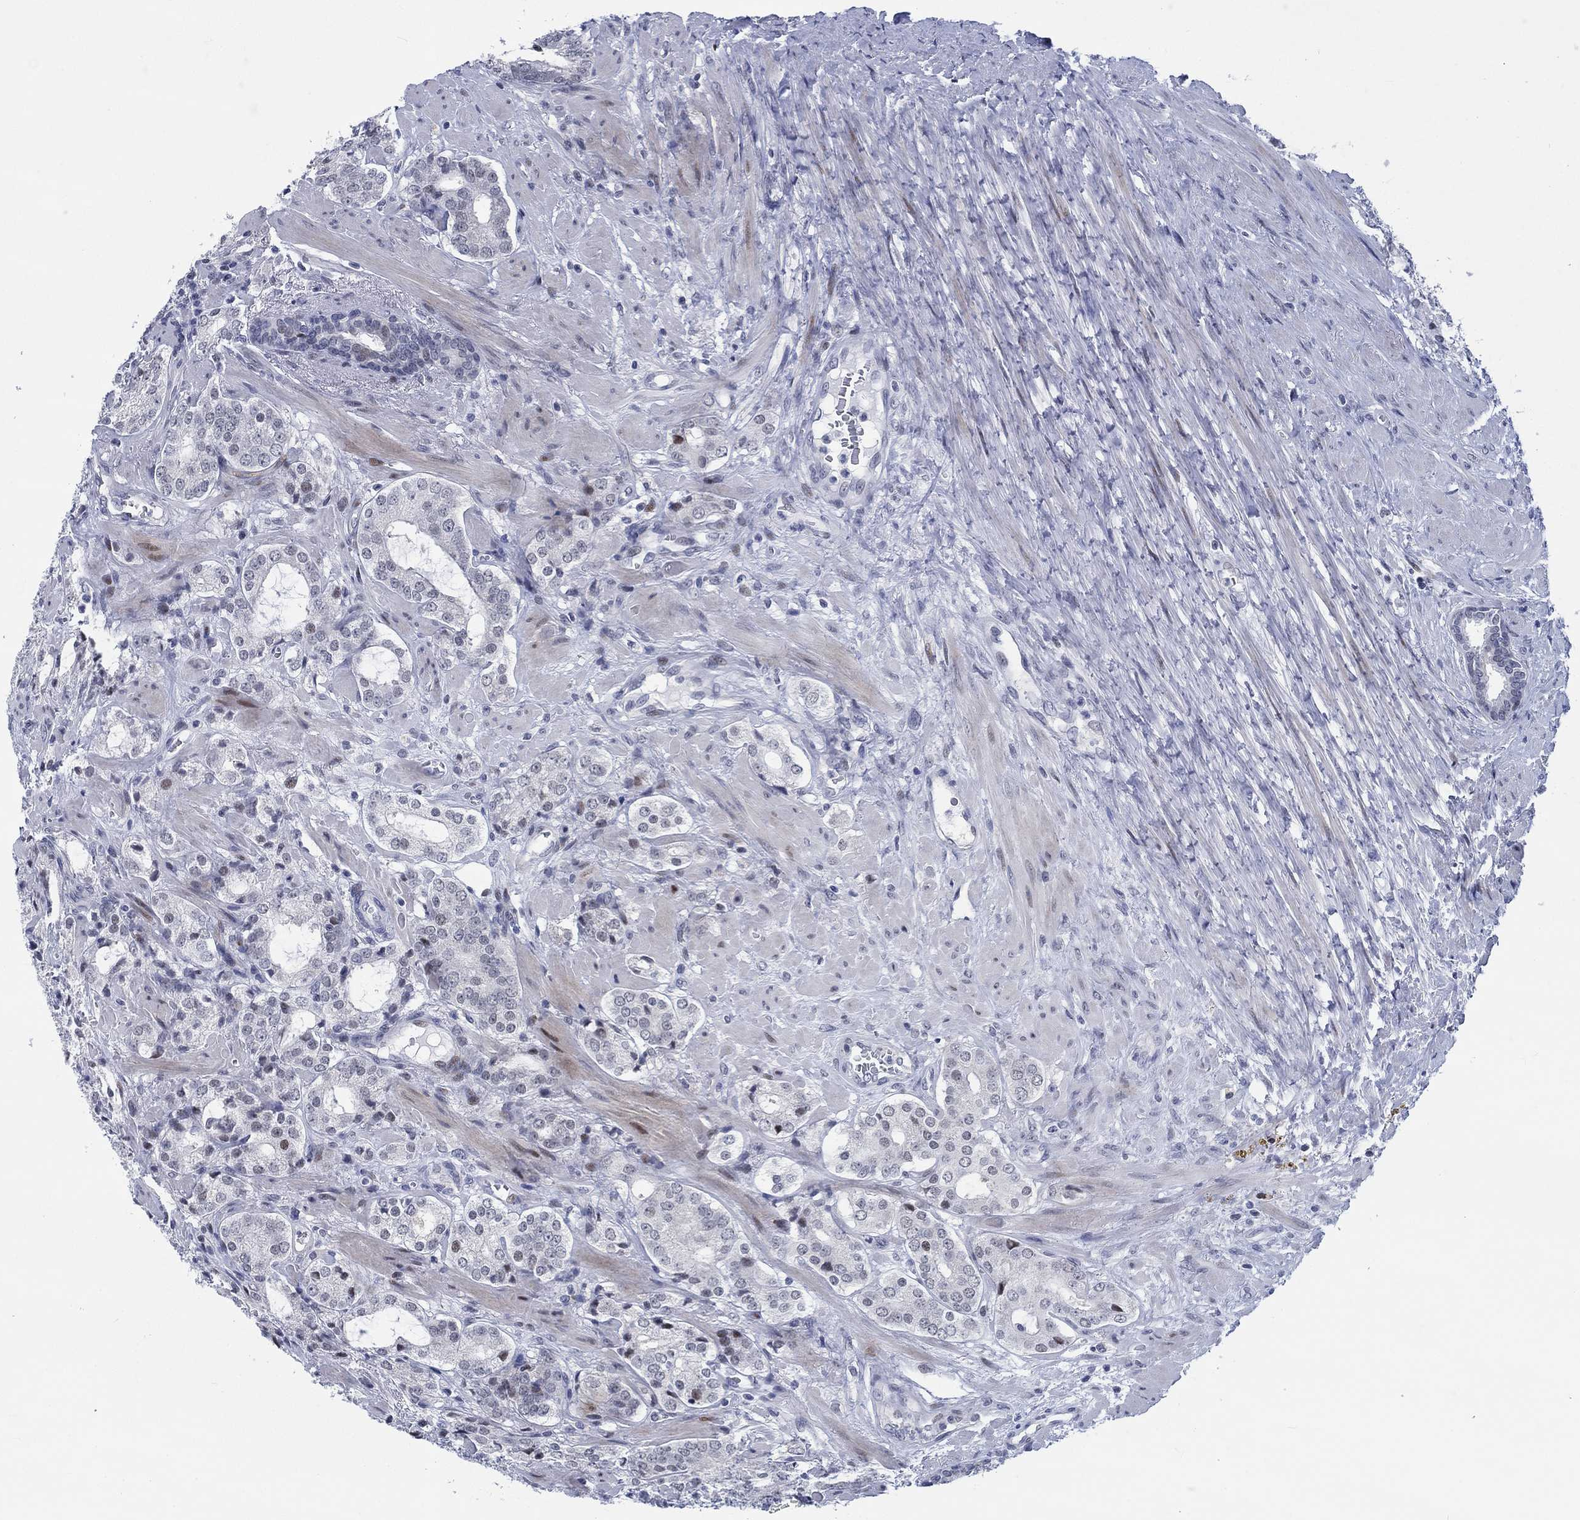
{"staining": {"intensity": "negative", "quantity": "none", "location": "none"}, "tissue": "prostate cancer", "cell_type": "Tumor cells", "image_type": "cancer", "snomed": [{"axis": "morphology", "description": "Adenocarcinoma, NOS"}, {"axis": "topography", "description": "Prostate"}], "caption": "The histopathology image displays no staining of tumor cells in adenocarcinoma (prostate).", "gene": "NEU3", "patient": {"sex": "male", "age": 66}}